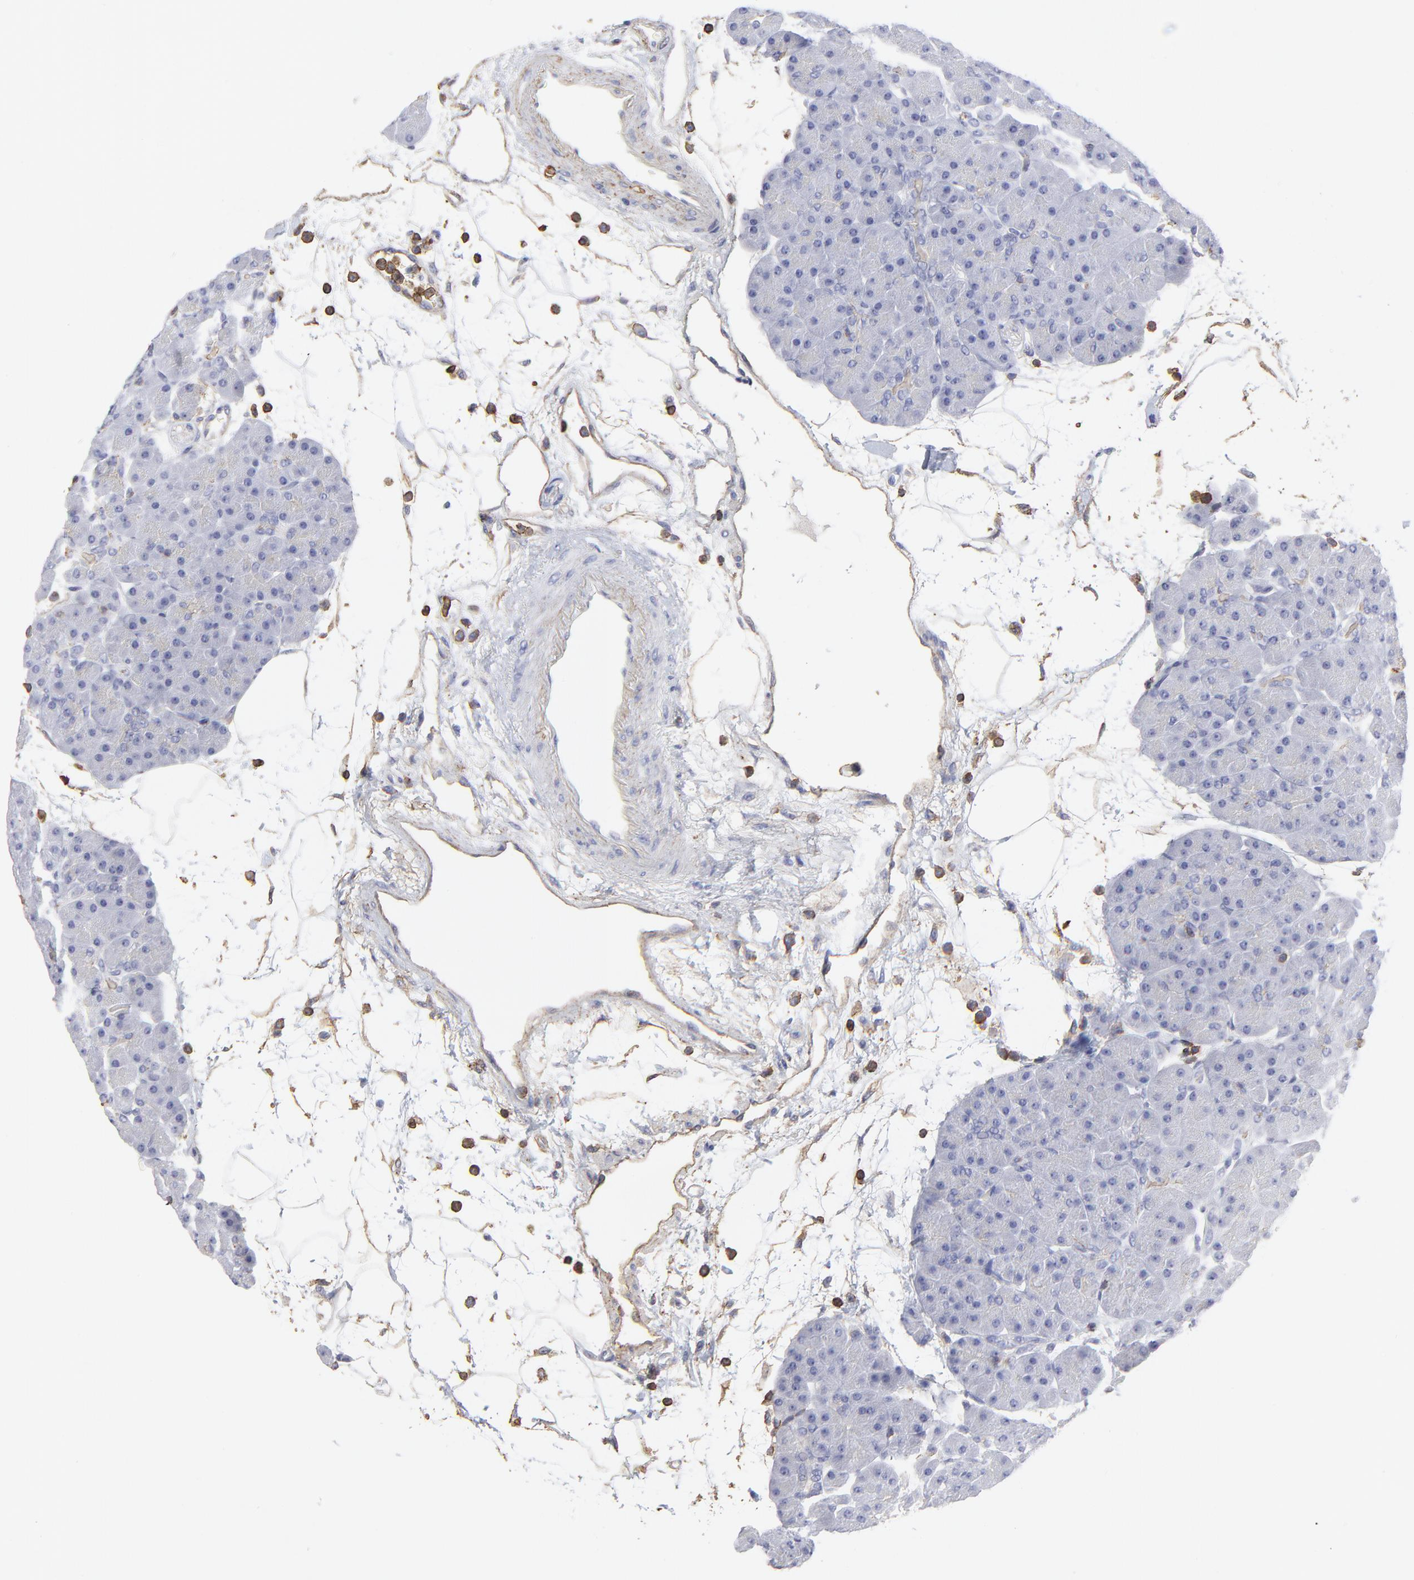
{"staining": {"intensity": "negative", "quantity": "none", "location": "none"}, "tissue": "pancreas", "cell_type": "Exocrine glandular cells", "image_type": "normal", "snomed": [{"axis": "morphology", "description": "Normal tissue, NOS"}, {"axis": "topography", "description": "Pancreas"}], "caption": "The photomicrograph reveals no staining of exocrine glandular cells in unremarkable pancreas.", "gene": "ANXA6", "patient": {"sex": "male", "age": 66}}